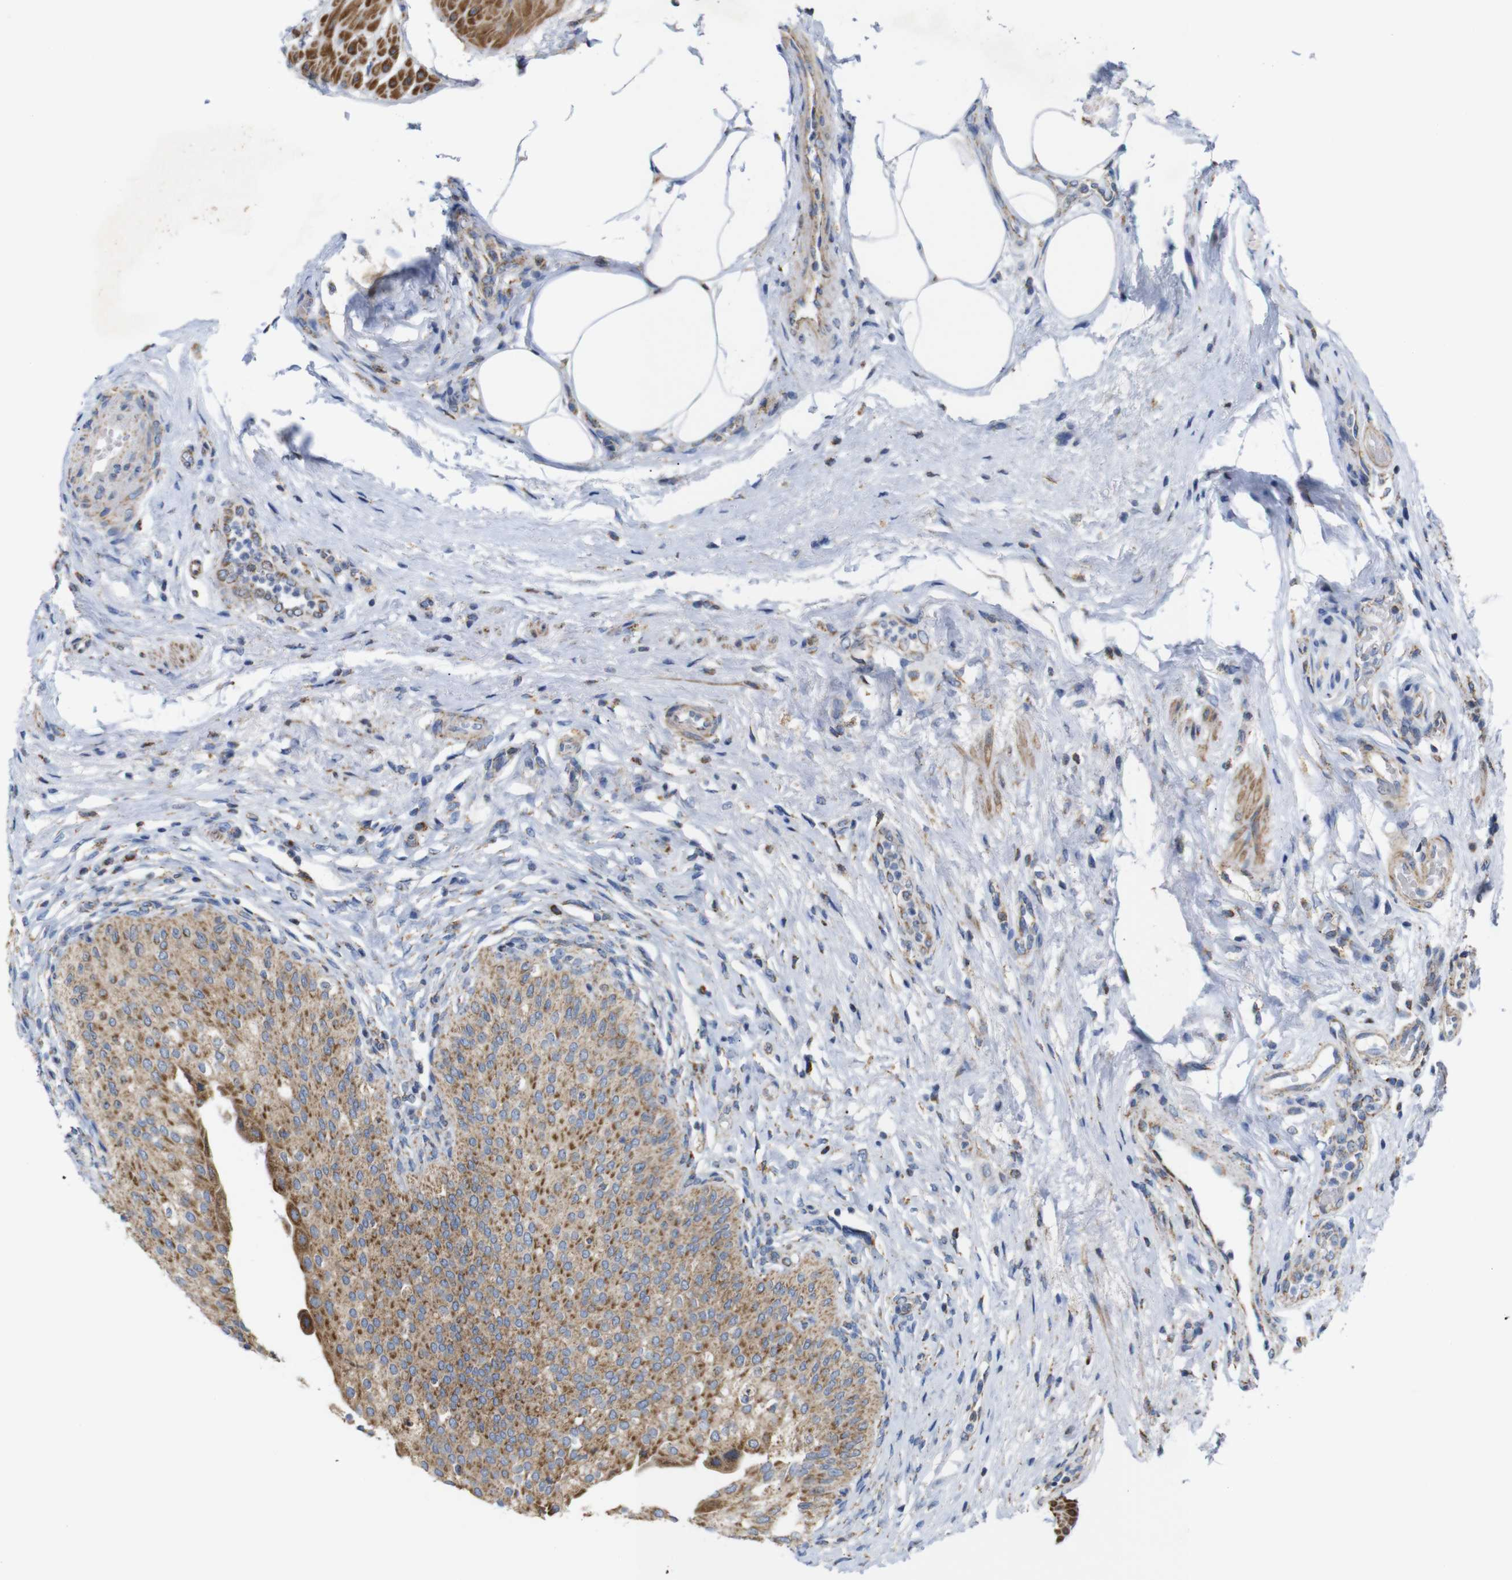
{"staining": {"intensity": "moderate", "quantity": ">75%", "location": "cytoplasmic/membranous"}, "tissue": "urinary bladder", "cell_type": "Urothelial cells", "image_type": "normal", "snomed": [{"axis": "morphology", "description": "Normal tissue, NOS"}, {"axis": "topography", "description": "Urinary bladder"}], "caption": "Protein staining of normal urinary bladder demonstrates moderate cytoplasmic/membranous positivity in approximately >75% of urothelial cells.", "gene": "FAM171B", "patient": {"sex": "male", "age": 46}}